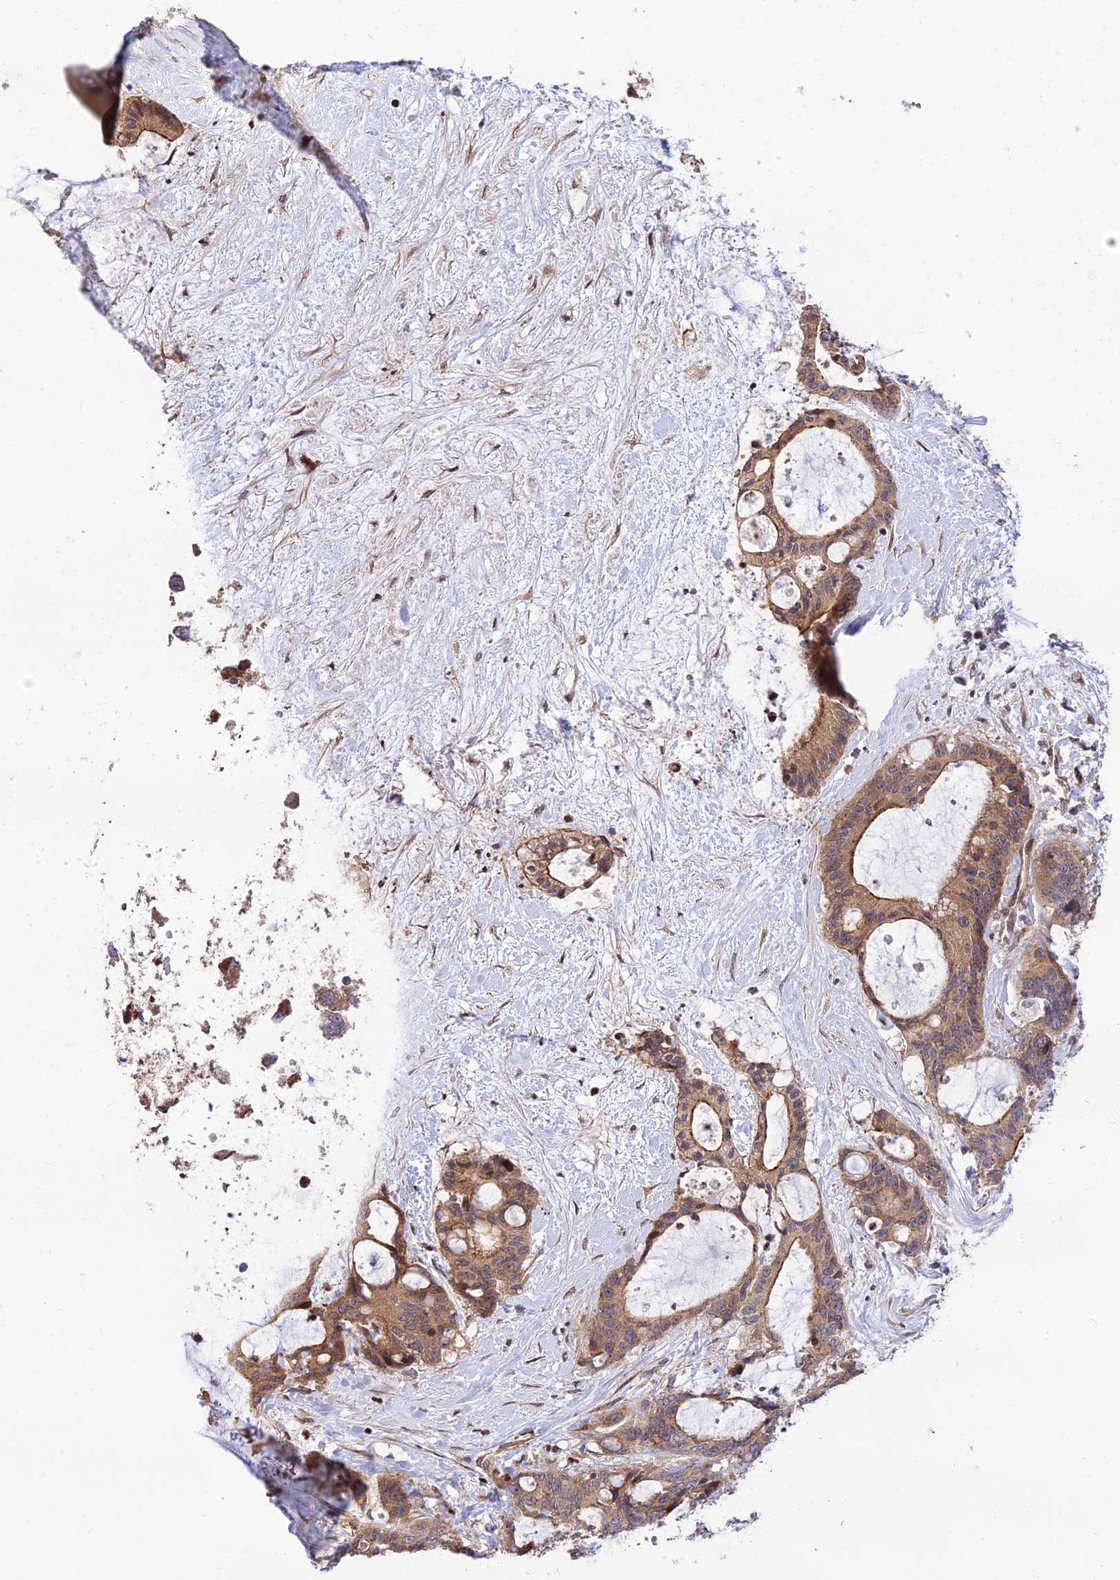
{"staining": {"intensity": "moderate", "quantity": ">75%", "location": "cytoplasmic/membranous"}, "tissue": "liver cancer", "cell_type": "Tumor cells", "image_type": "cancer", "snomed": [{"axis": "morphology", "description": "Normal tissue, NOS"}, {"axis": "morphology", "description": "Cholangiocarcinoma"}, {"axis": "topography", "description": "Liver"}, {"axis": "topography", "description": "Peripheral nerve tissue"}], "caption": "A brown stain shows moderate cytoplasmic/membranous staining of a protein in liver cancer tumor cells.", "gene": "SMG6", "patient": {"sex": "female", "age": 73}}